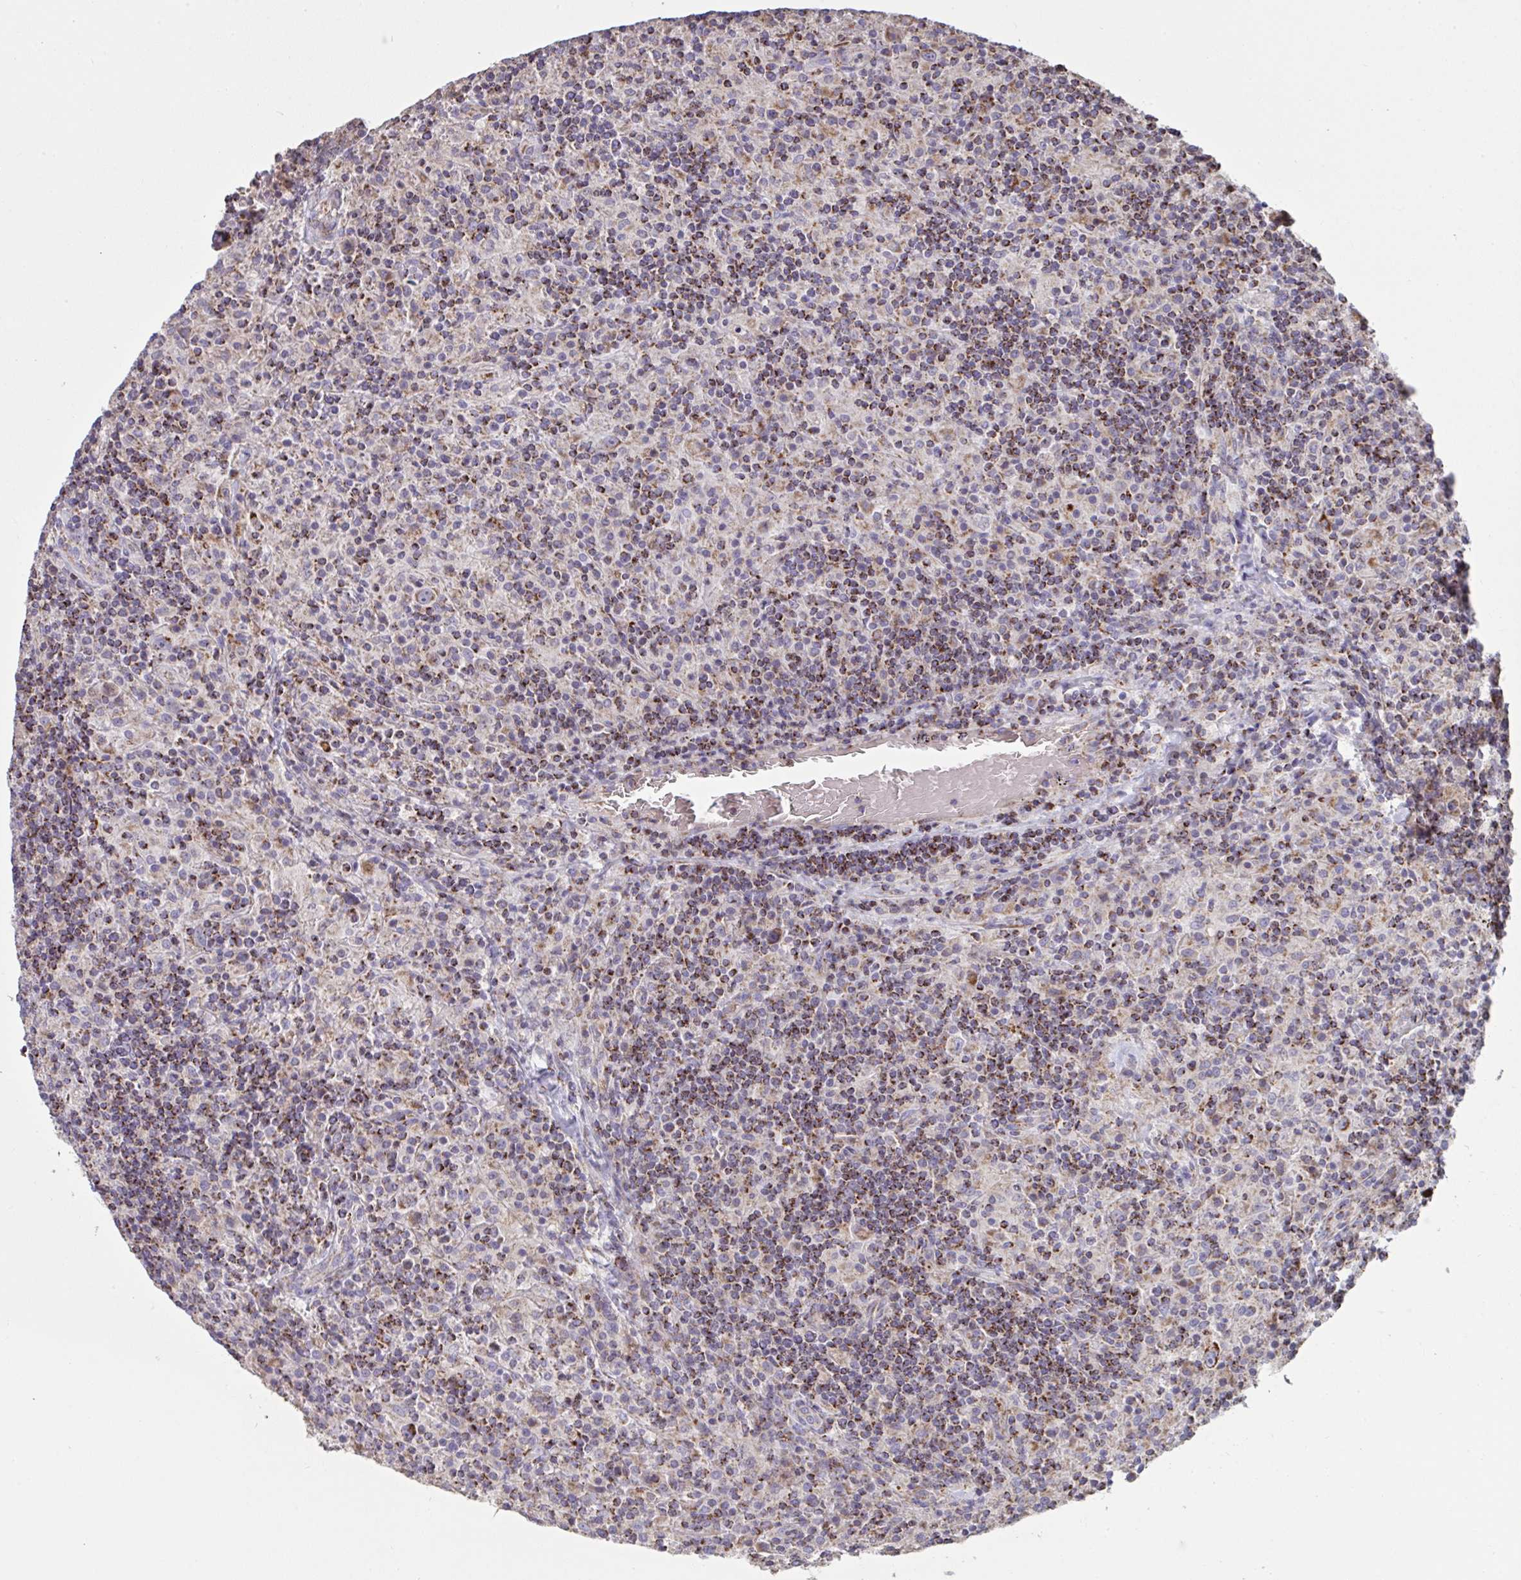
{"staining": {"intensity": "moderate", "quantity": ">75%", "location": "cytoplasmic/membranous"}, "tissue": "lymphoma", "cell_type": "Tumor cells", "image_type": "cancer", "snomed": [{"axis": "morphology", "description": "Hodgkin's disease, NOS"}, {"axis": "topography", "description": "Lymph node"}], "caption": "Lymphoma stained for a protein demonstrates moderate cytoplasmic/membranous positivity in tumor cells.", "gene": "MICOS10", "patient": {"sex": "male", "age": 70}}